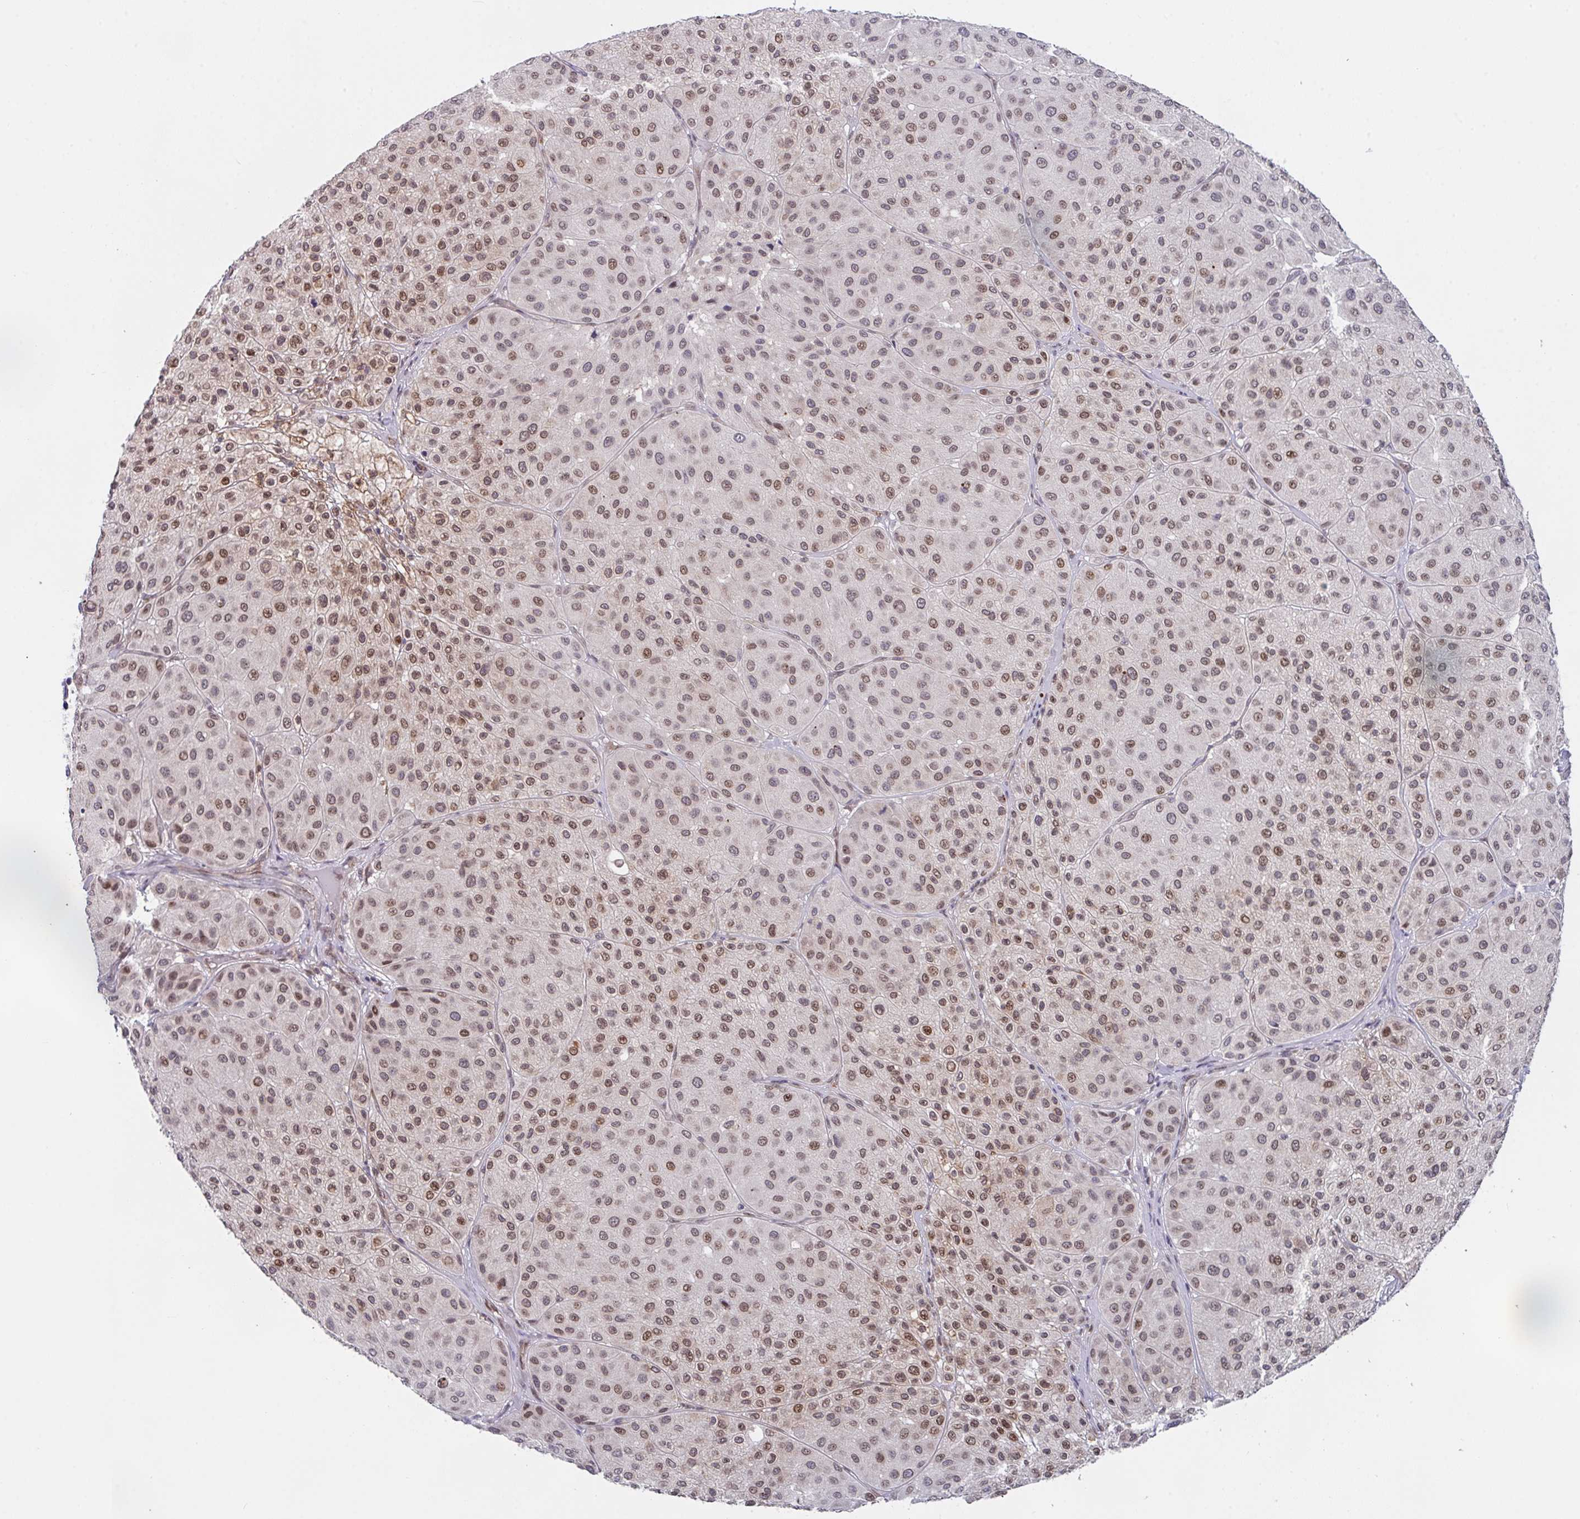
{"staining": {"intensity": "moderate", "quantity": ">75%", "location": "nuclear"}, "tissue": "melanoma", "cell_type": "Tumor cells", "image_type": "cancer", "snomed": [{"axis": "morphology", "description": "Malignant melanoma, Metastatic site"}, {"axis": "topography", "description": "Smooth muscle"}], "caption": "An immunohistochemistry micrograph of tumor tissue is shown. Protein staining in brown labels moderate nuclear positivity in melanoma within tumor cells.", "gene": "RBM18", "patient": {"sex": "male", "age": 41}}